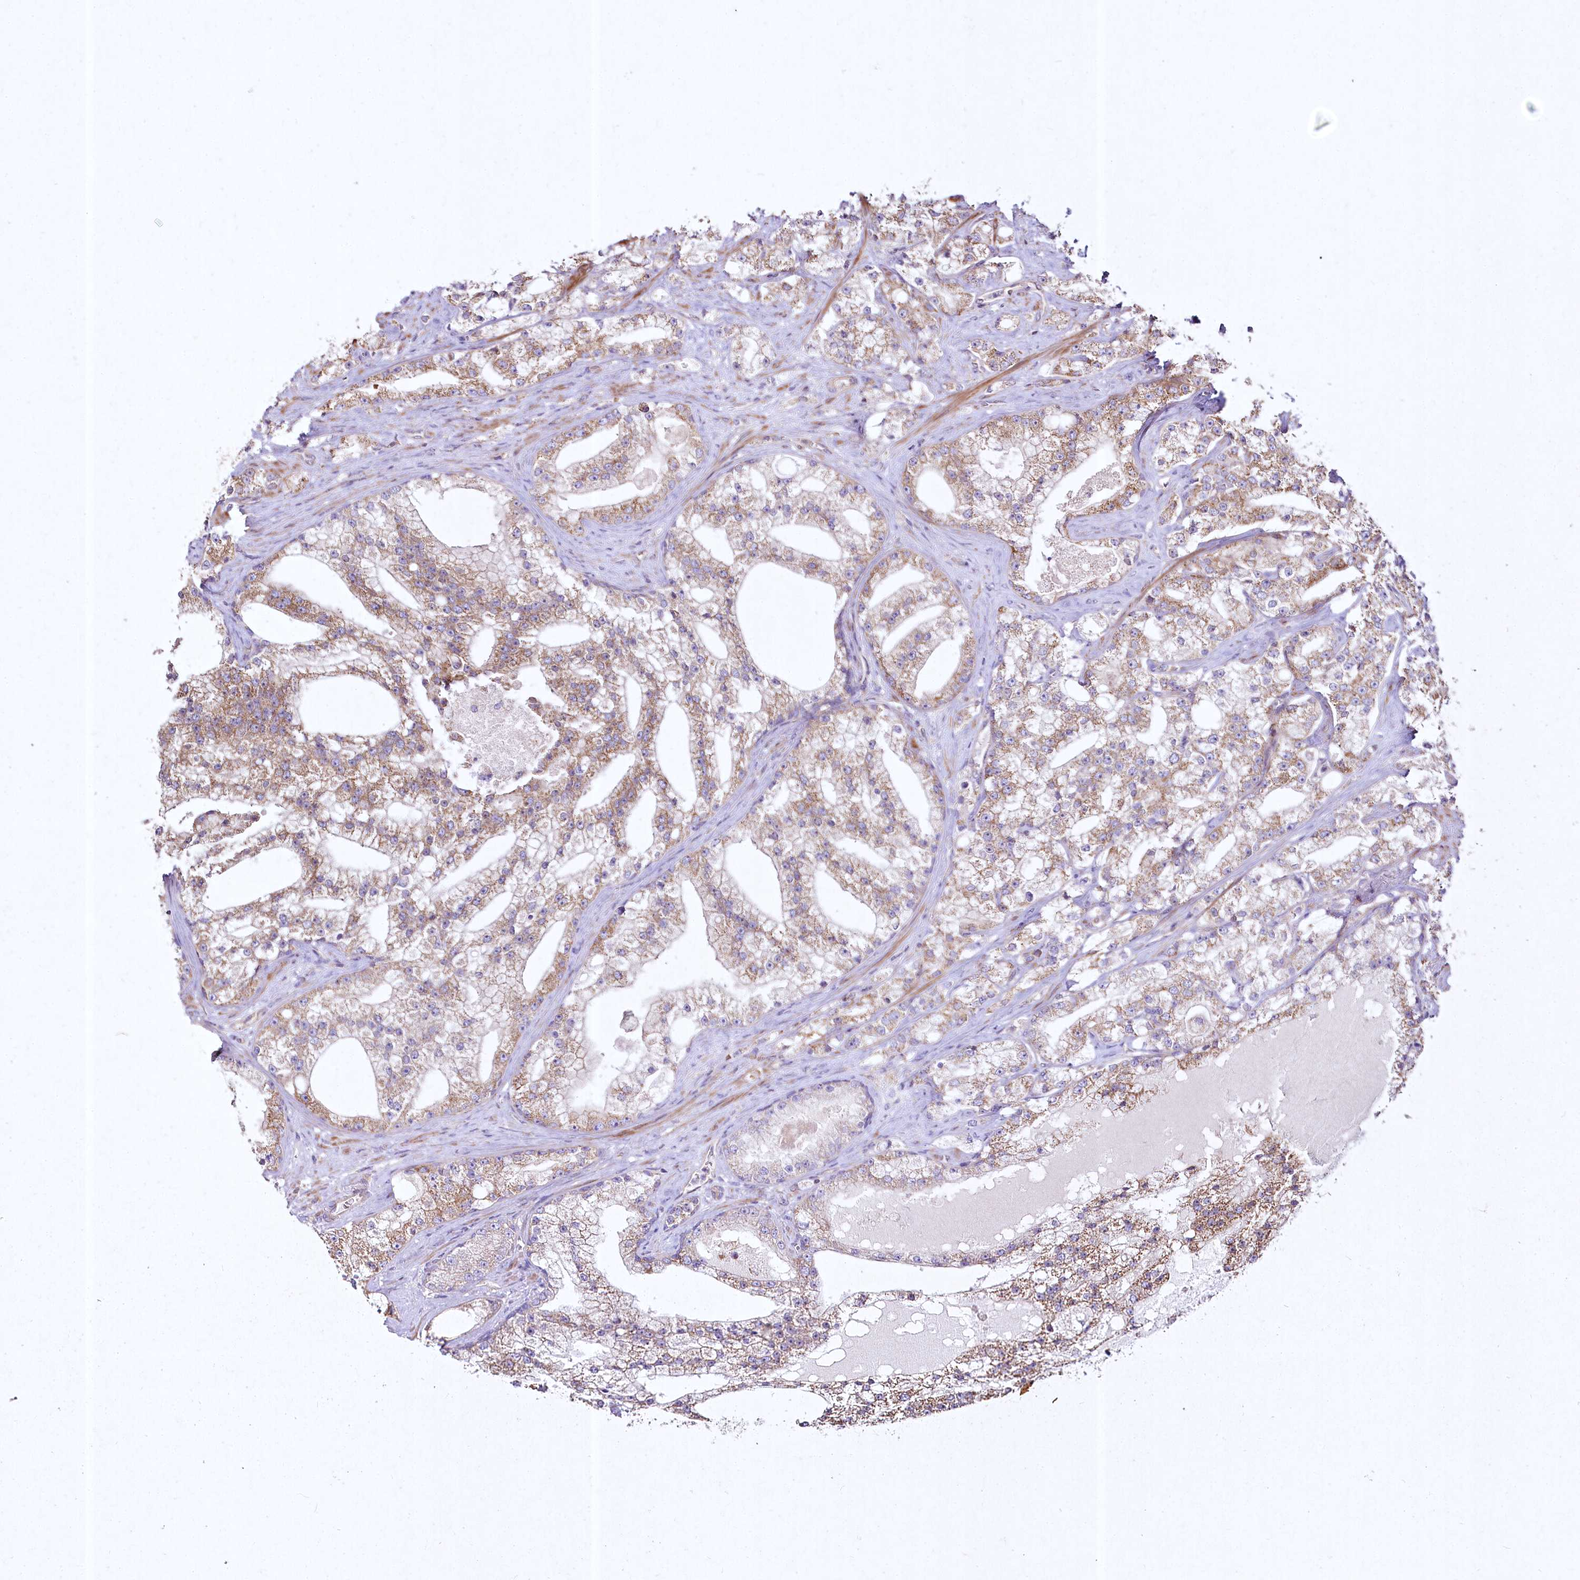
{"staining": {"intensity": "moderate", "quantity": ">75%", "location": "cytoplasmic/membranous"}, "tissue": "prostate cancer", "cell_type": "Tumor cells", "image_type": "cancer", "snomed": [{"axis": "morphology", "description": "Adenocarcinoma, High grade"}, {"axis": "topography", "description": "Prostate"}], "caption": "A micrograph showing moderate cytoplasmic/membranous positivity in about >75% of tumor cells in prostate cancer, as visualized by brown immunohistochemical staining.", "gene": "SH3TC1", "patient": {"sex": "male", "age": 64}}